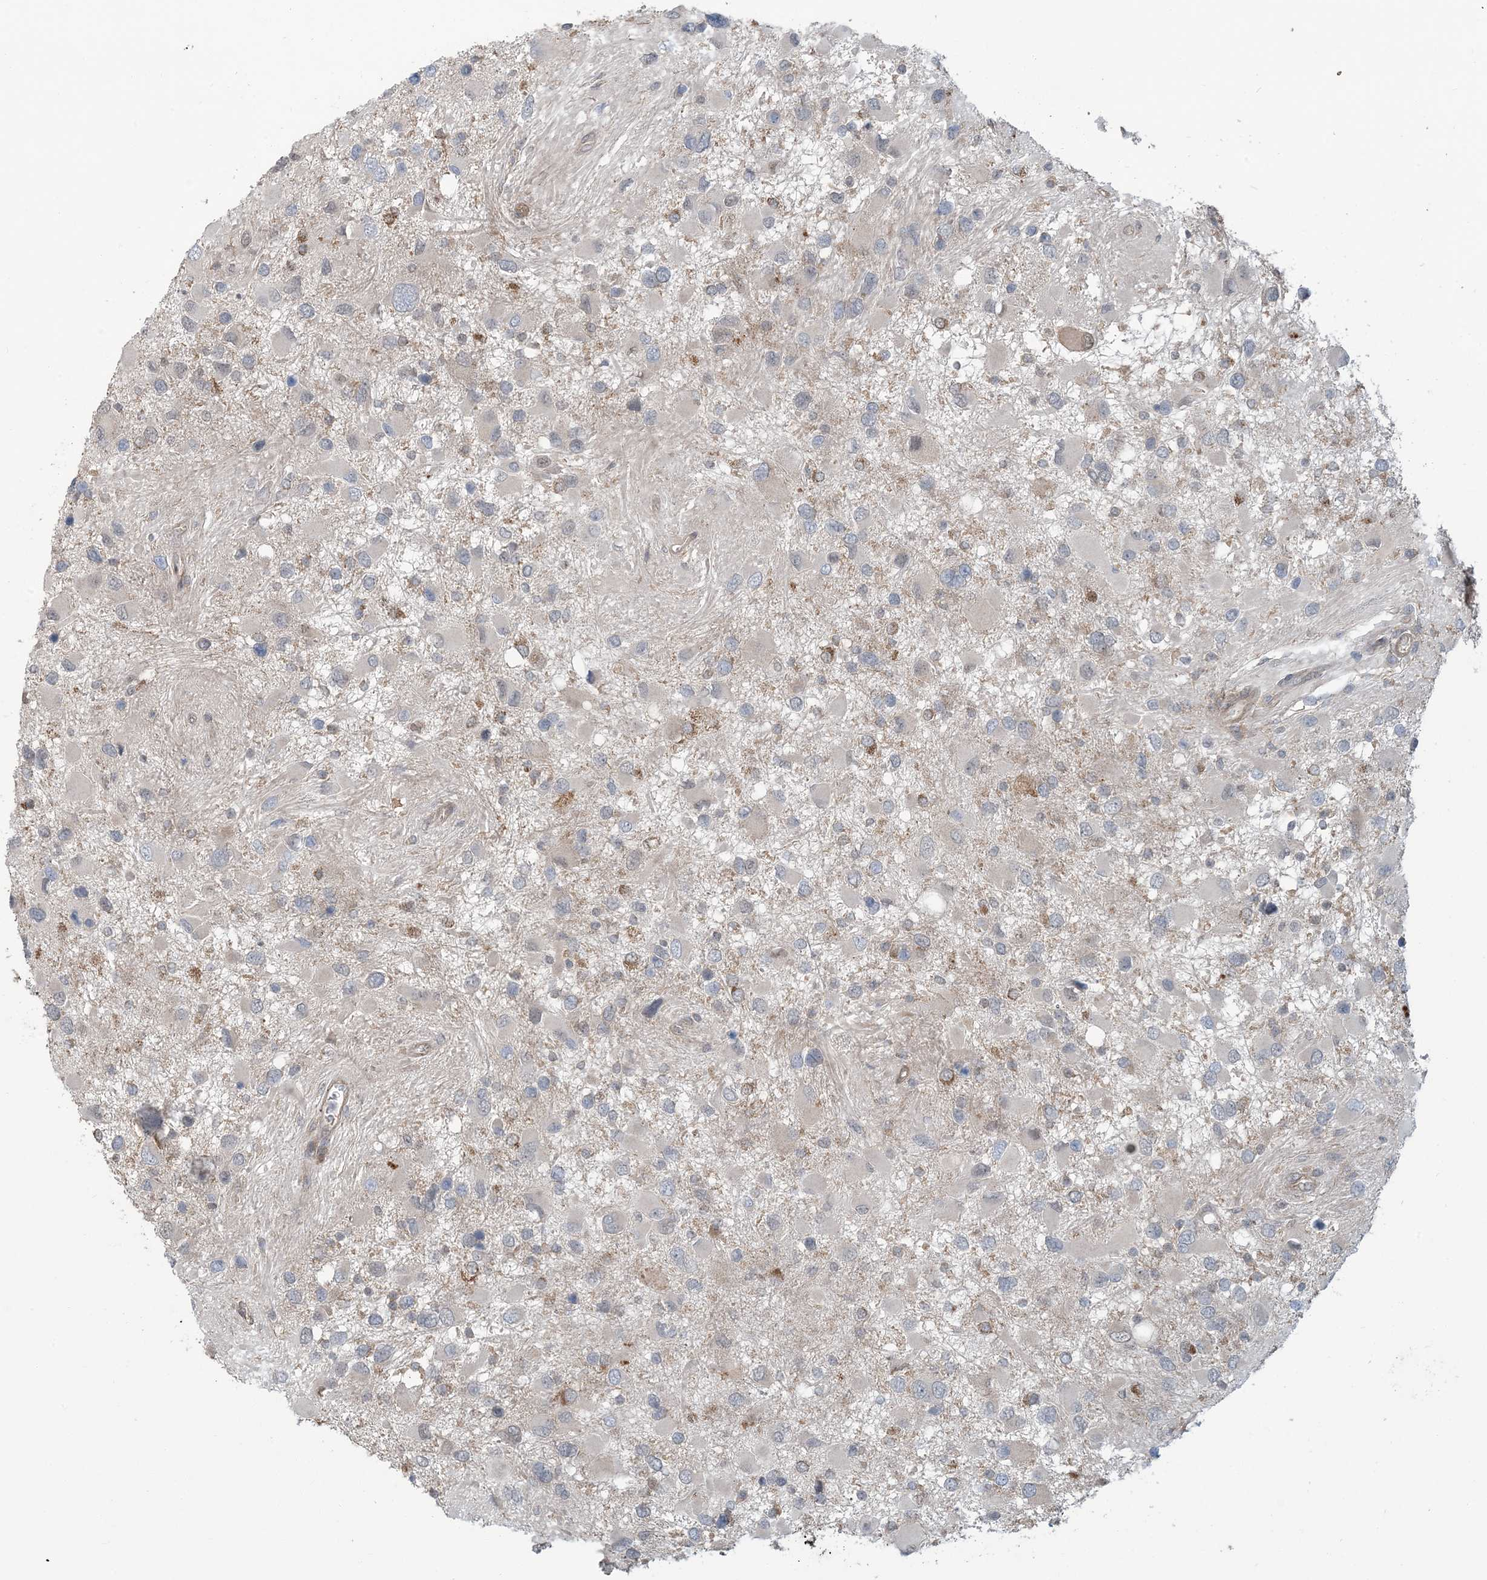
{"staining": {"intensity": "negative", "quantity": "none", "location": "none"}, "tissue": "glioma", "cell_type": "Tumor cells", "image_type": "cancer", "snomed": [{"axis": "morphology", "description": "Glioma, malignant, High grade"}, {"axis": "topography", "description": "Brain"}], "caption": "Human high-grade glioma (malignant) stained for a protein using IHC shows no positivity in tumor cells.", "gene": "ERI2", "patient": {"sex": "male", "age": 53}}